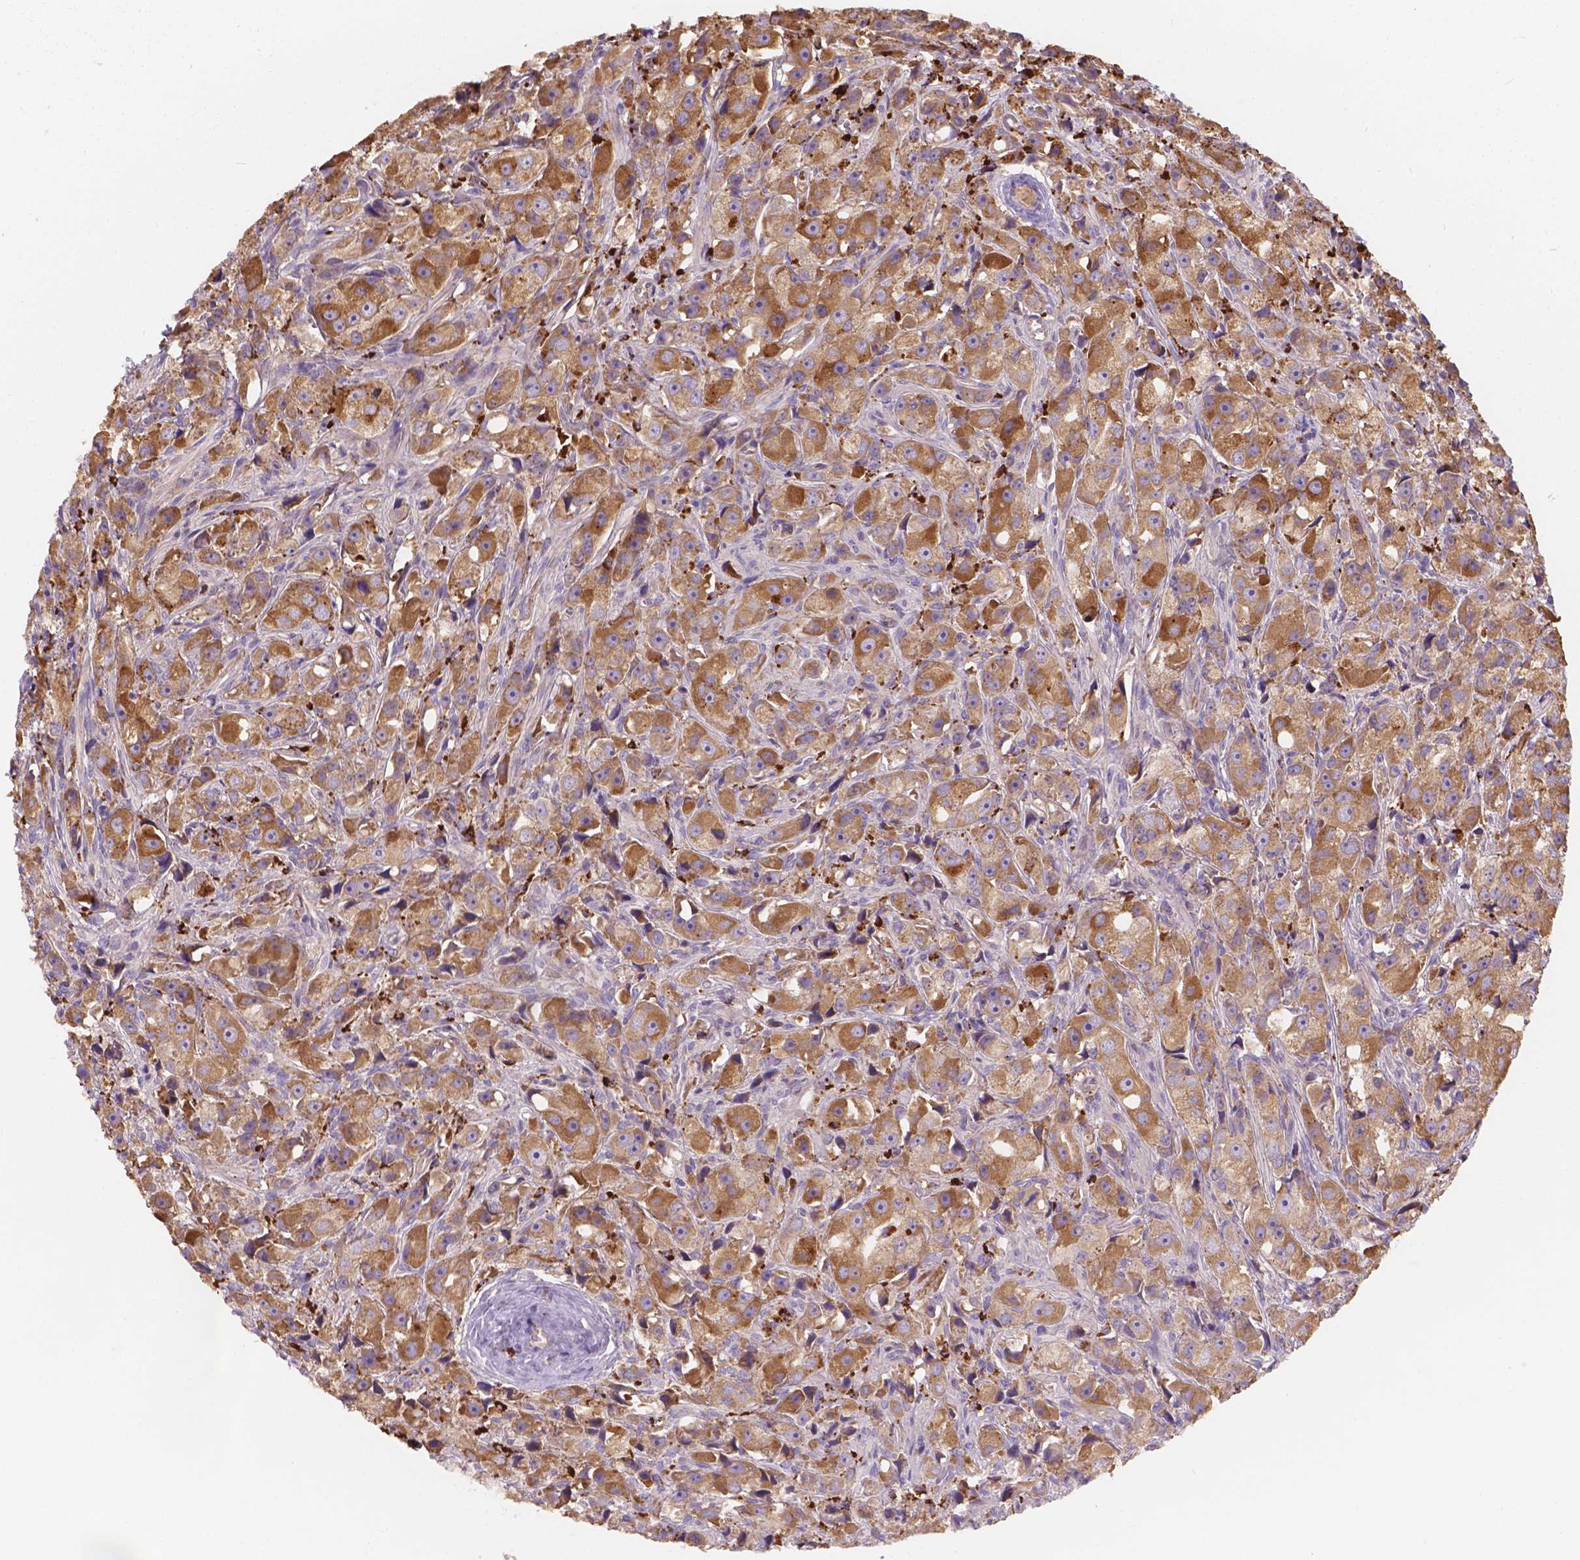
{"staining": {"intensity": "moderate", "quantity": ">75%", "location": "cytoplasmic/membranous"}, "tissue": "prostate cancer", "cell_type": "Tumor cells", "image_type": "cancer", "snomed": [{"axis": "morphology", "description": "Adenocarcinoma, High grade"}, {"axis": "topography", "description": "Prostate"}], "caption": "IHC of human prostate cancer exhibits medium levels of moderate cytoplasmic/membranous expression in approximately >75% of tumor cells.", "gene": "CDK10", "patient": {"sex": "male", "age": 75}}